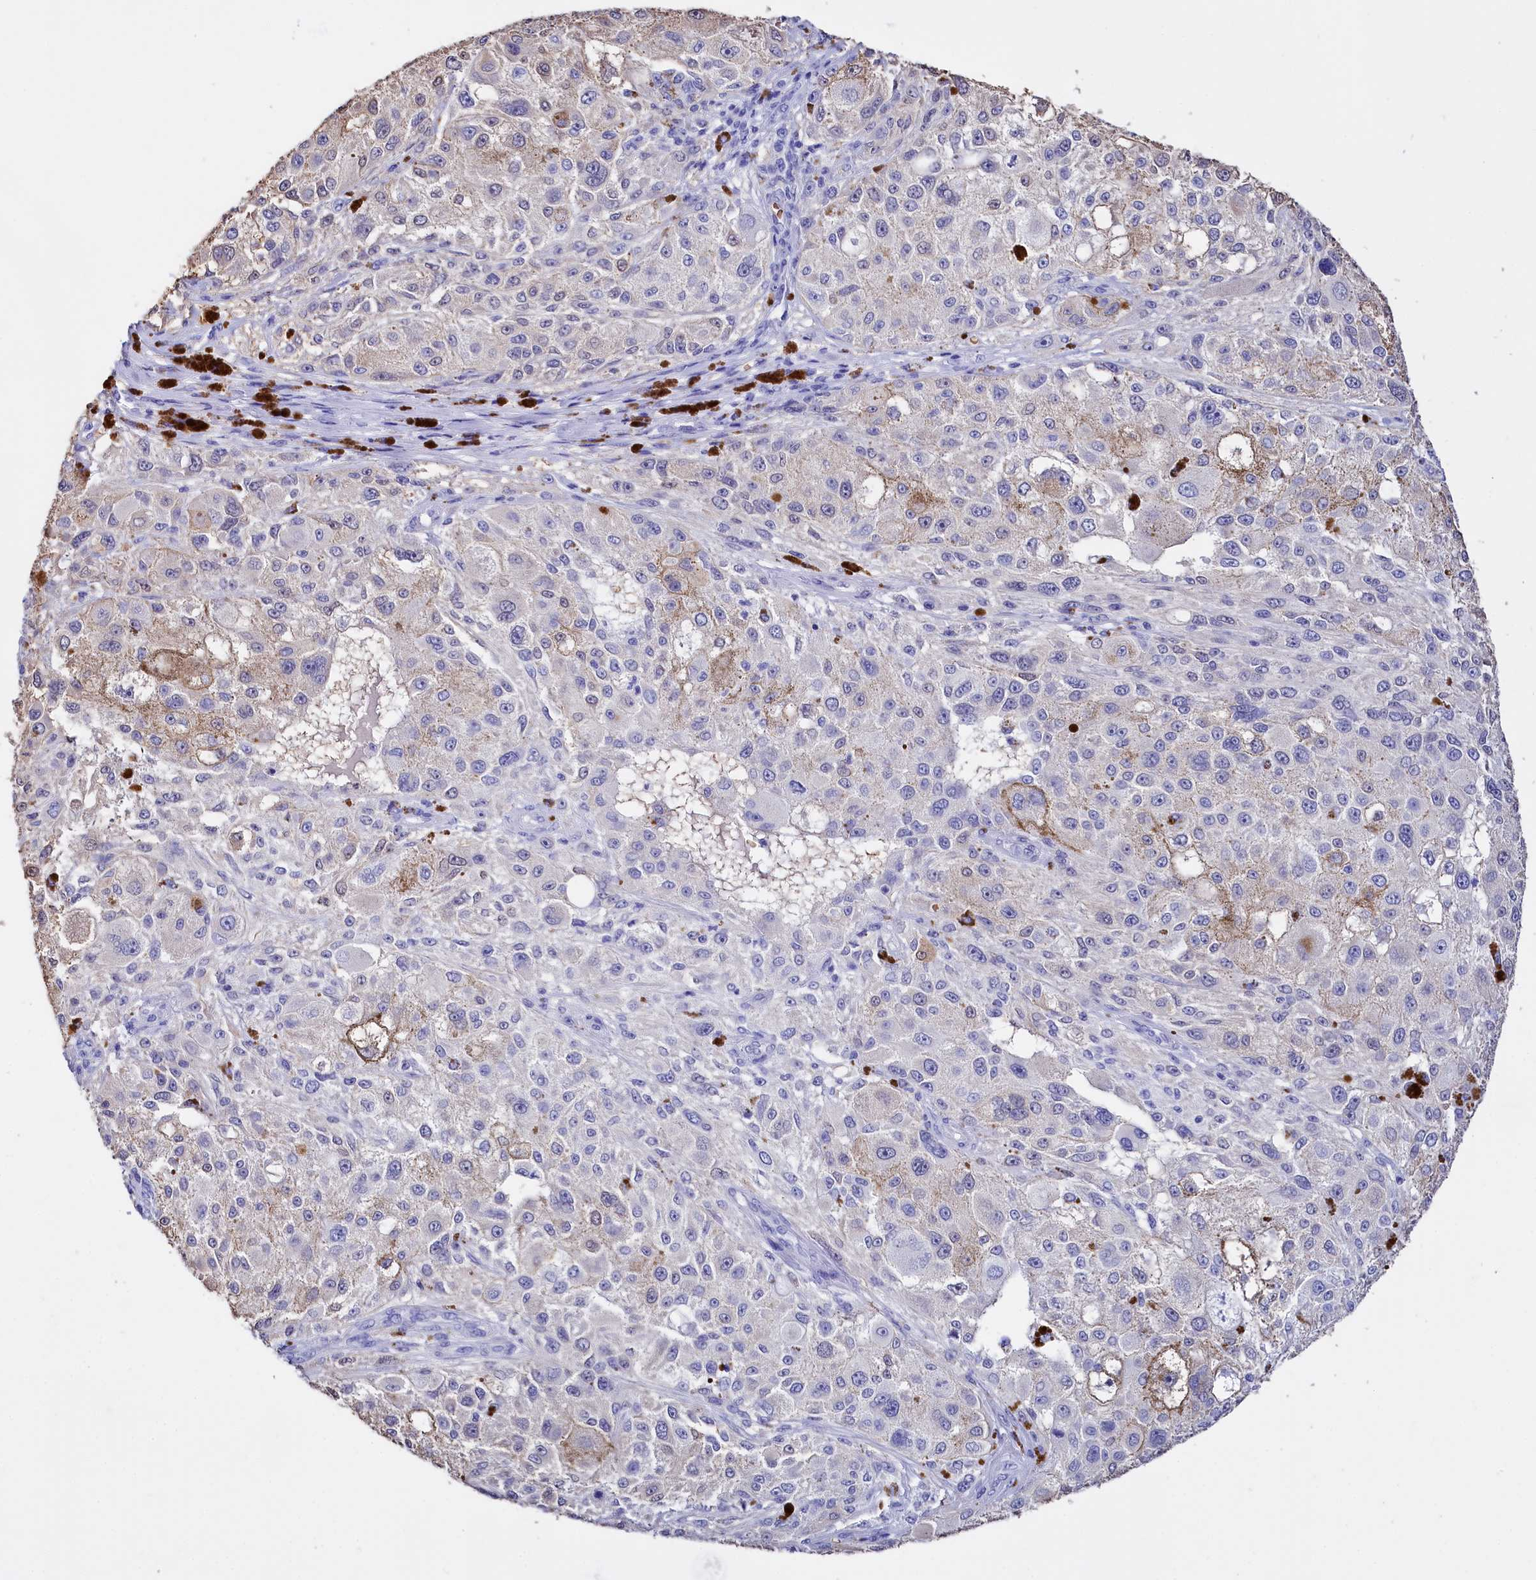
{"staining": {"intensity": "weak", "quantity": "<25%", "location": "cytoplasmic/membranous"}, "tissue": "melanoma", "cell_type": "Tumor cells", "image_type": "cancer", "snomed": [{"axis": "morphology", "description": "Necrosis, NOS"}, {"axis": "morphology", "description": "Malignant melanoma, NOS"}, {"axis": "topography", "description": "Skin"}], "caption": "A high-resolution photomicrograph shows immunohistochemistry (IHC) staining of malignant melanoma, which exhibits no significant expression in tumor cells.", "gene": "RPUSD3", "patient": {"sex": "female", "age": 87}}